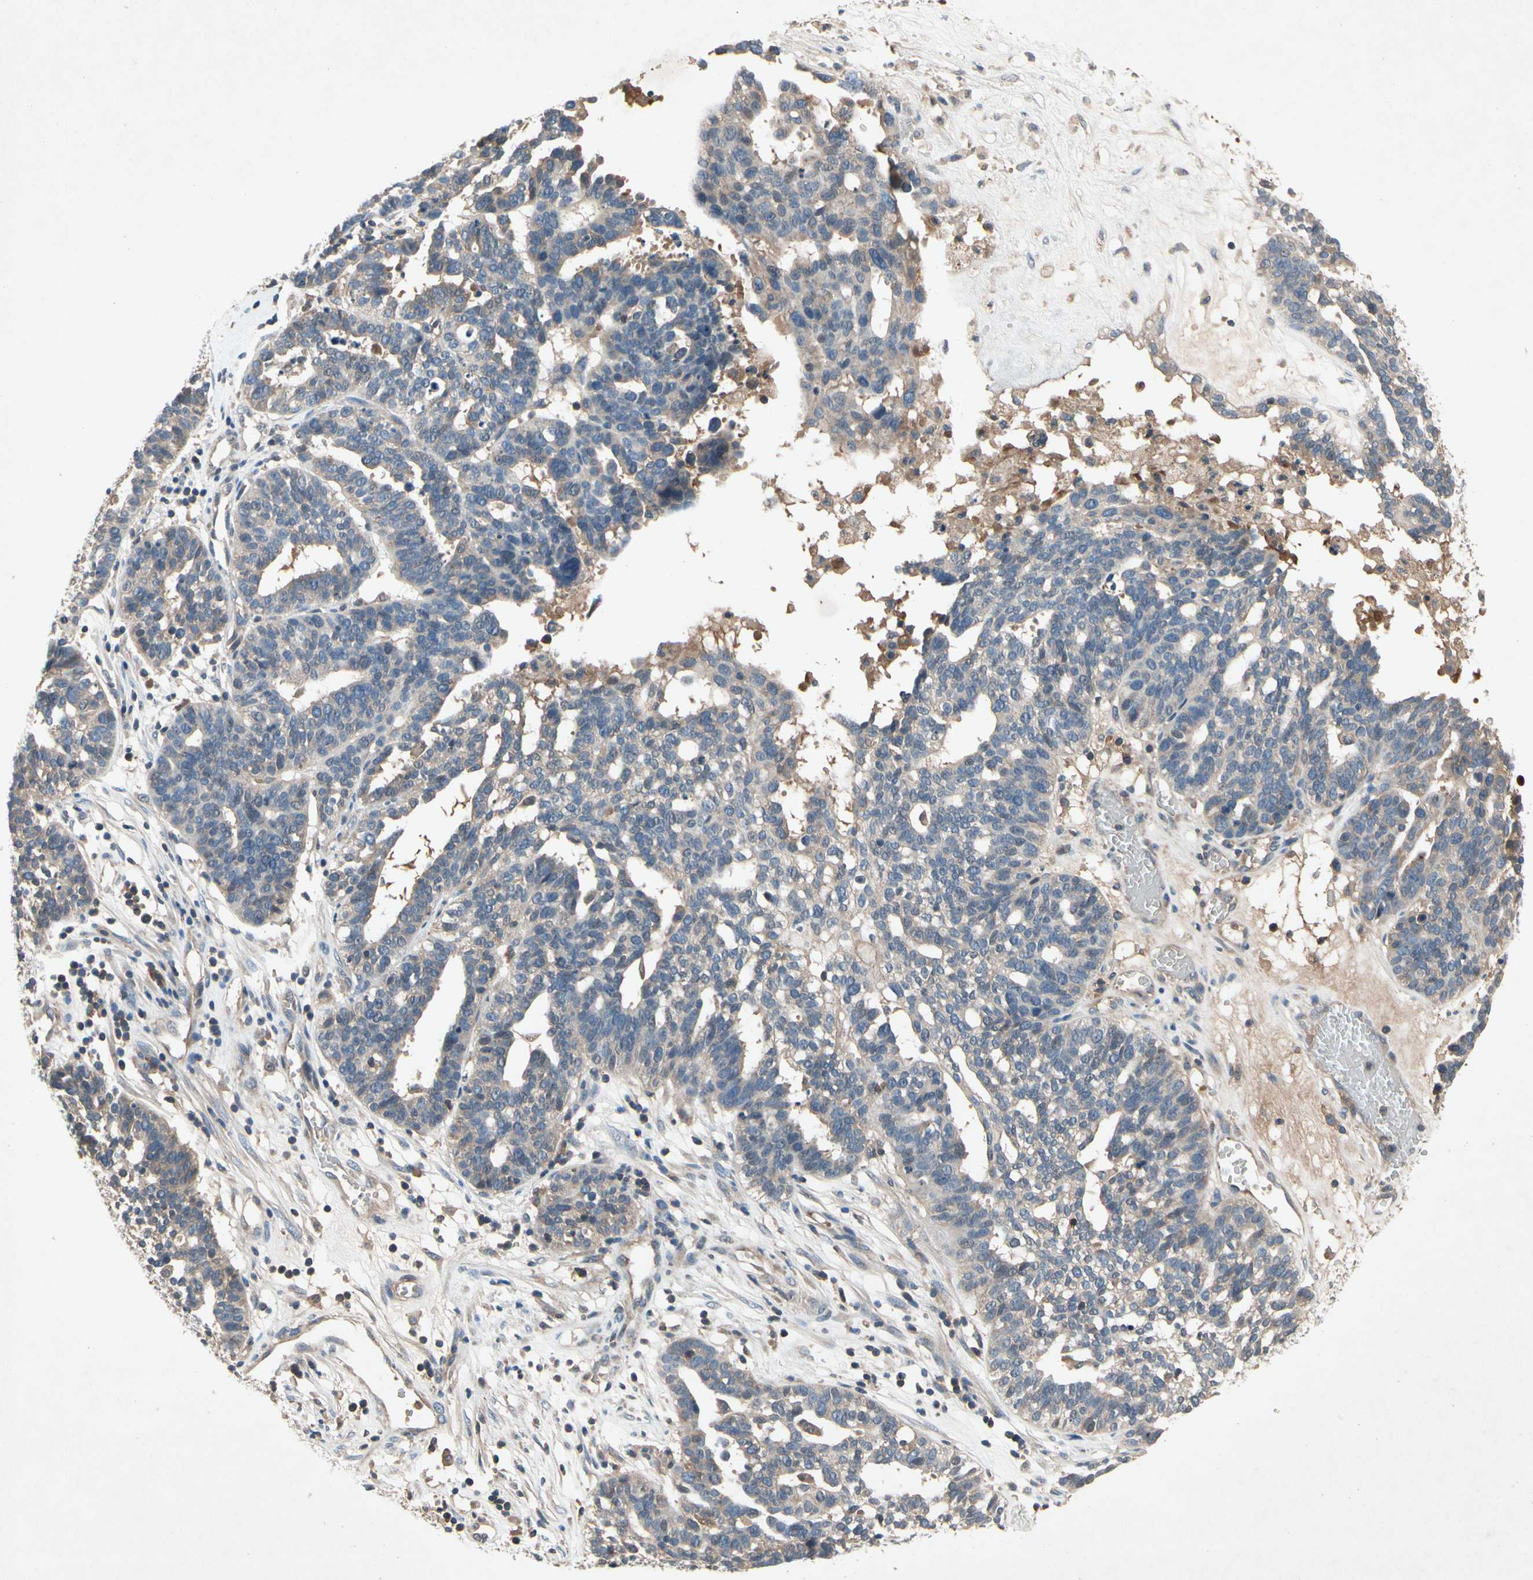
{"staining": {"intensity": "weak", "quantity": "25%-75%", "location": "cytoplasmic/membranous"}, "tissue": "ovarian cancer", "cell_type": "Tumor cells", "image_type": "cancer", "snomed": [{"axis": "morphology", "description": "Cystadenocarcinoma, serous, NOS"}, {"axis": "topography", "description": "Ovary"}], "caption": "The image demonstrates immunohistochemical staining of serous cystadenocarcinoma (ovarian). There is weak cytoplasmic/membranous expression is appreciated in about 25%-75% of tumor cells. (DAB (3,3'-diaminobenzidine) IHC, brown staining for protein, blue staining for nuclei).", "gene": "IL1RL1", "patient": {"sex": "female", "age": 59}}